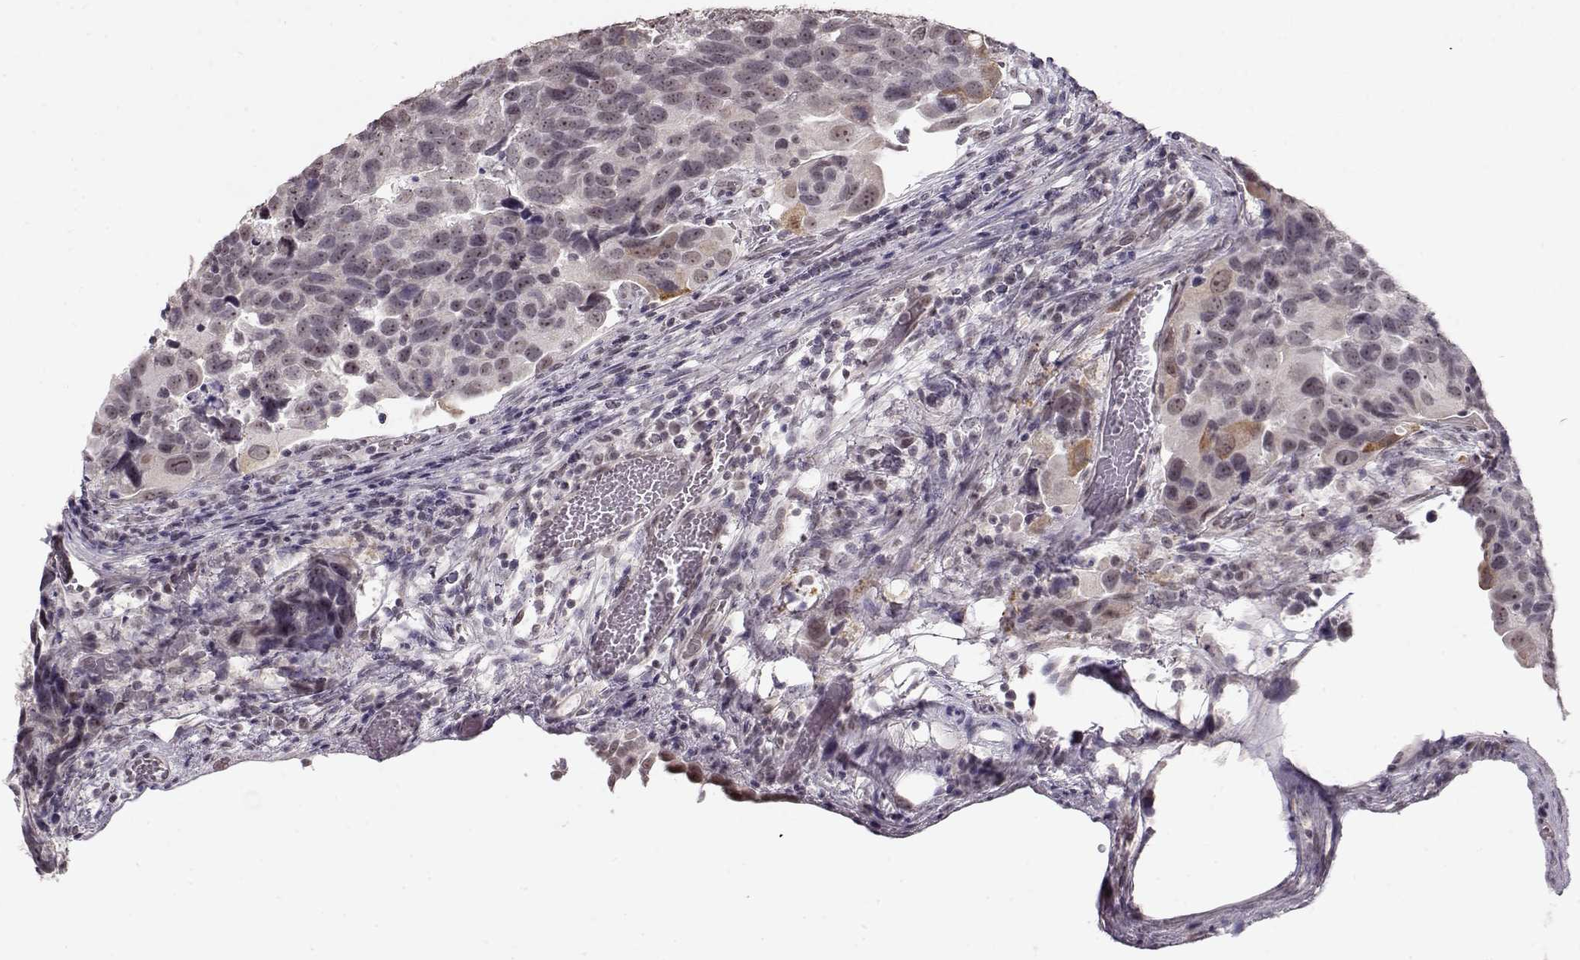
{"staining": {"intensity": "weak", "quantity": "<25%", "location": "nuclear"}, "tissue": "urothelial cancer", "cell_type": "Tumor cells", "image_type": "cancer", "snomed": [{"axis": "morphology", "description": "Urothelial carcinoma, High grade"}, {"axis": "topography", "description": "Urinary bladder"}], "caption": "A high-resolution image shows IHC staining of high-grade urothelial carcinoma, which displays no significant expression in tumor cells.", "gene": "PCP4", "patient": {"sex": "male", "age": 60}}